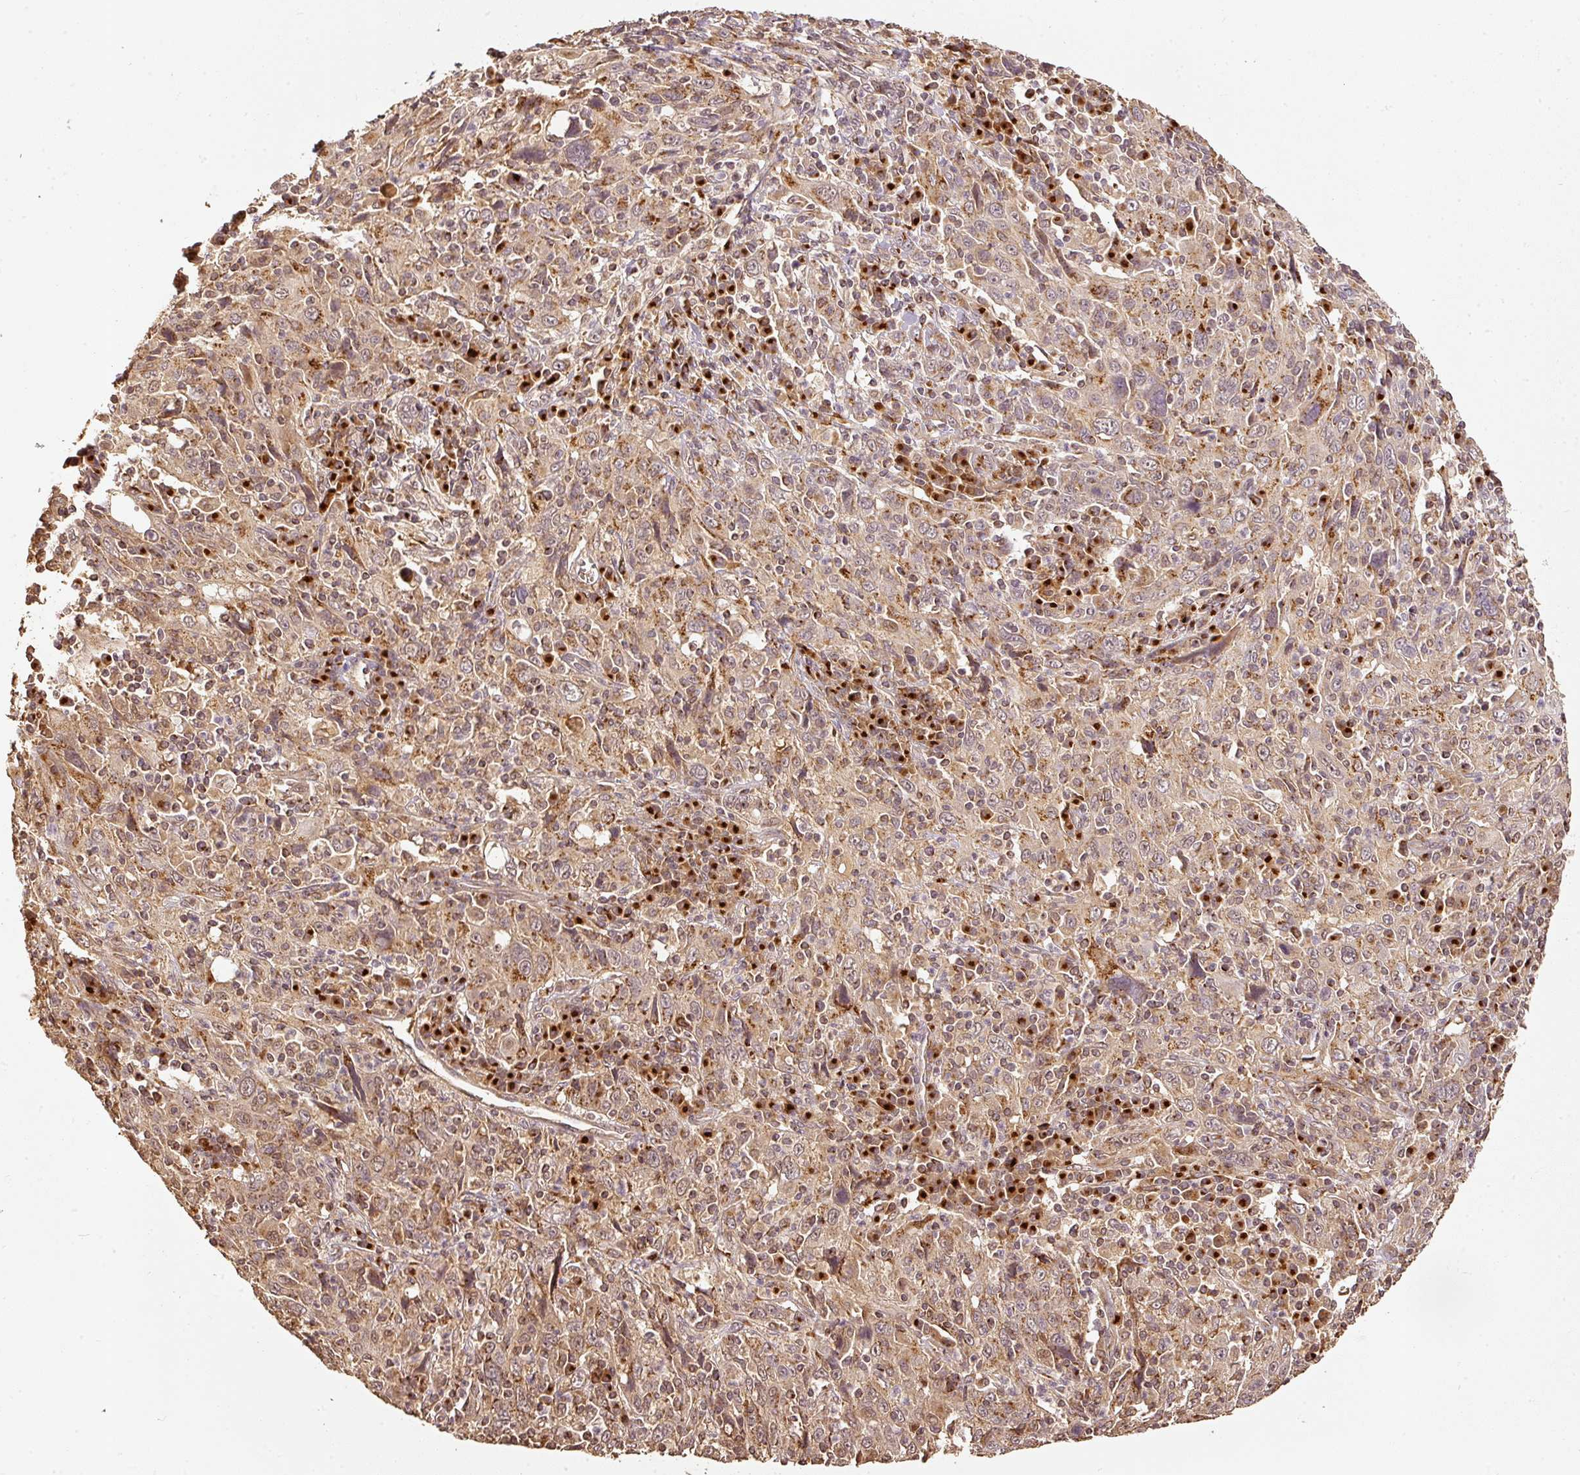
{"staining": {"intensity": "moderate", "quantity": ">75%", "location": "cytoplasmic/membranous"}, "tissue": "cervical cancer", "cell_type": "Tumor cells", "image_type": "cancer", "snomed": [{"axis": "morphology", "description": "Squamous cell carcinoma, NOS"}, {"axis": "topography", "description": "Cervix"}], "caption": "Immunohistochemistry (IHC) image of neoplastic tissue: cervical cancer stained using immunohistochemistry (IHC) exhibits medium levels of moderate protein expression localized specifically in the cytoplasmic/membranous of tumor cells, appearing as a cytoplasmic/membranous brown color.", "gene": "FUT8", "patient": {"sex": "female", "age": 46}}